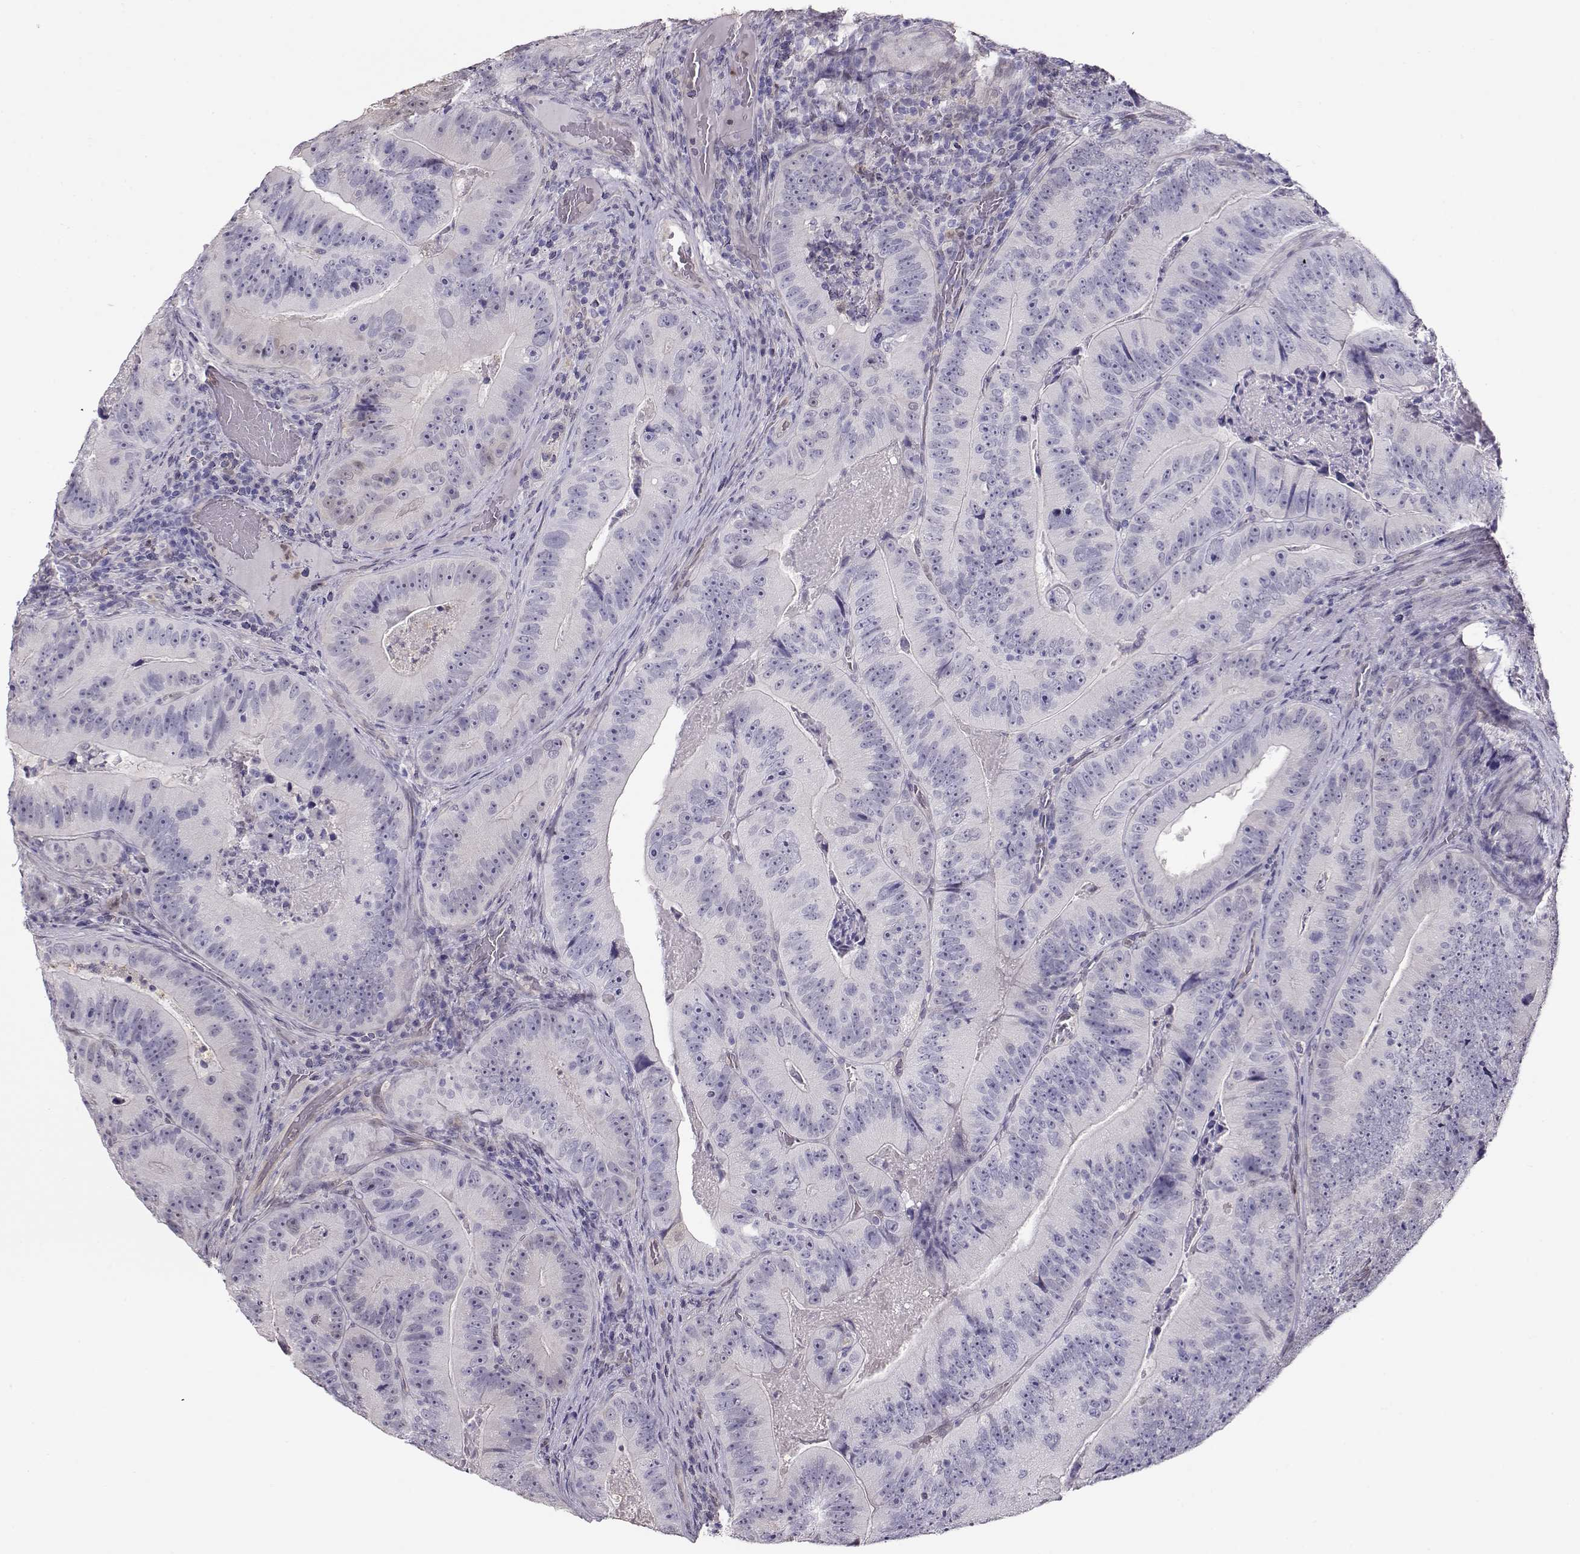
{"staining": {"intensity": "negative", "quantity": "none", "location": "none"}, "tissue": "colorectal cancer", "cell_type": "Tumor cells", "image_type": "cancer", "snomed": [{"axis": "morphology", "description": "Adenocarcinoma, NOS"}, {"axis": "topography", "description": "Colon"}], "caption": "The IHC micrograph has no significant positivity in tumor cells of colorectal adenocarcinoma tissue. The staining is performed using DAB (3,3'-diaminobenzidine) brown chromogen with nuclei counter-stained in using hematoxylin.", "gene": "CCR8", "patient": {"sex": "female", "age": 86}}